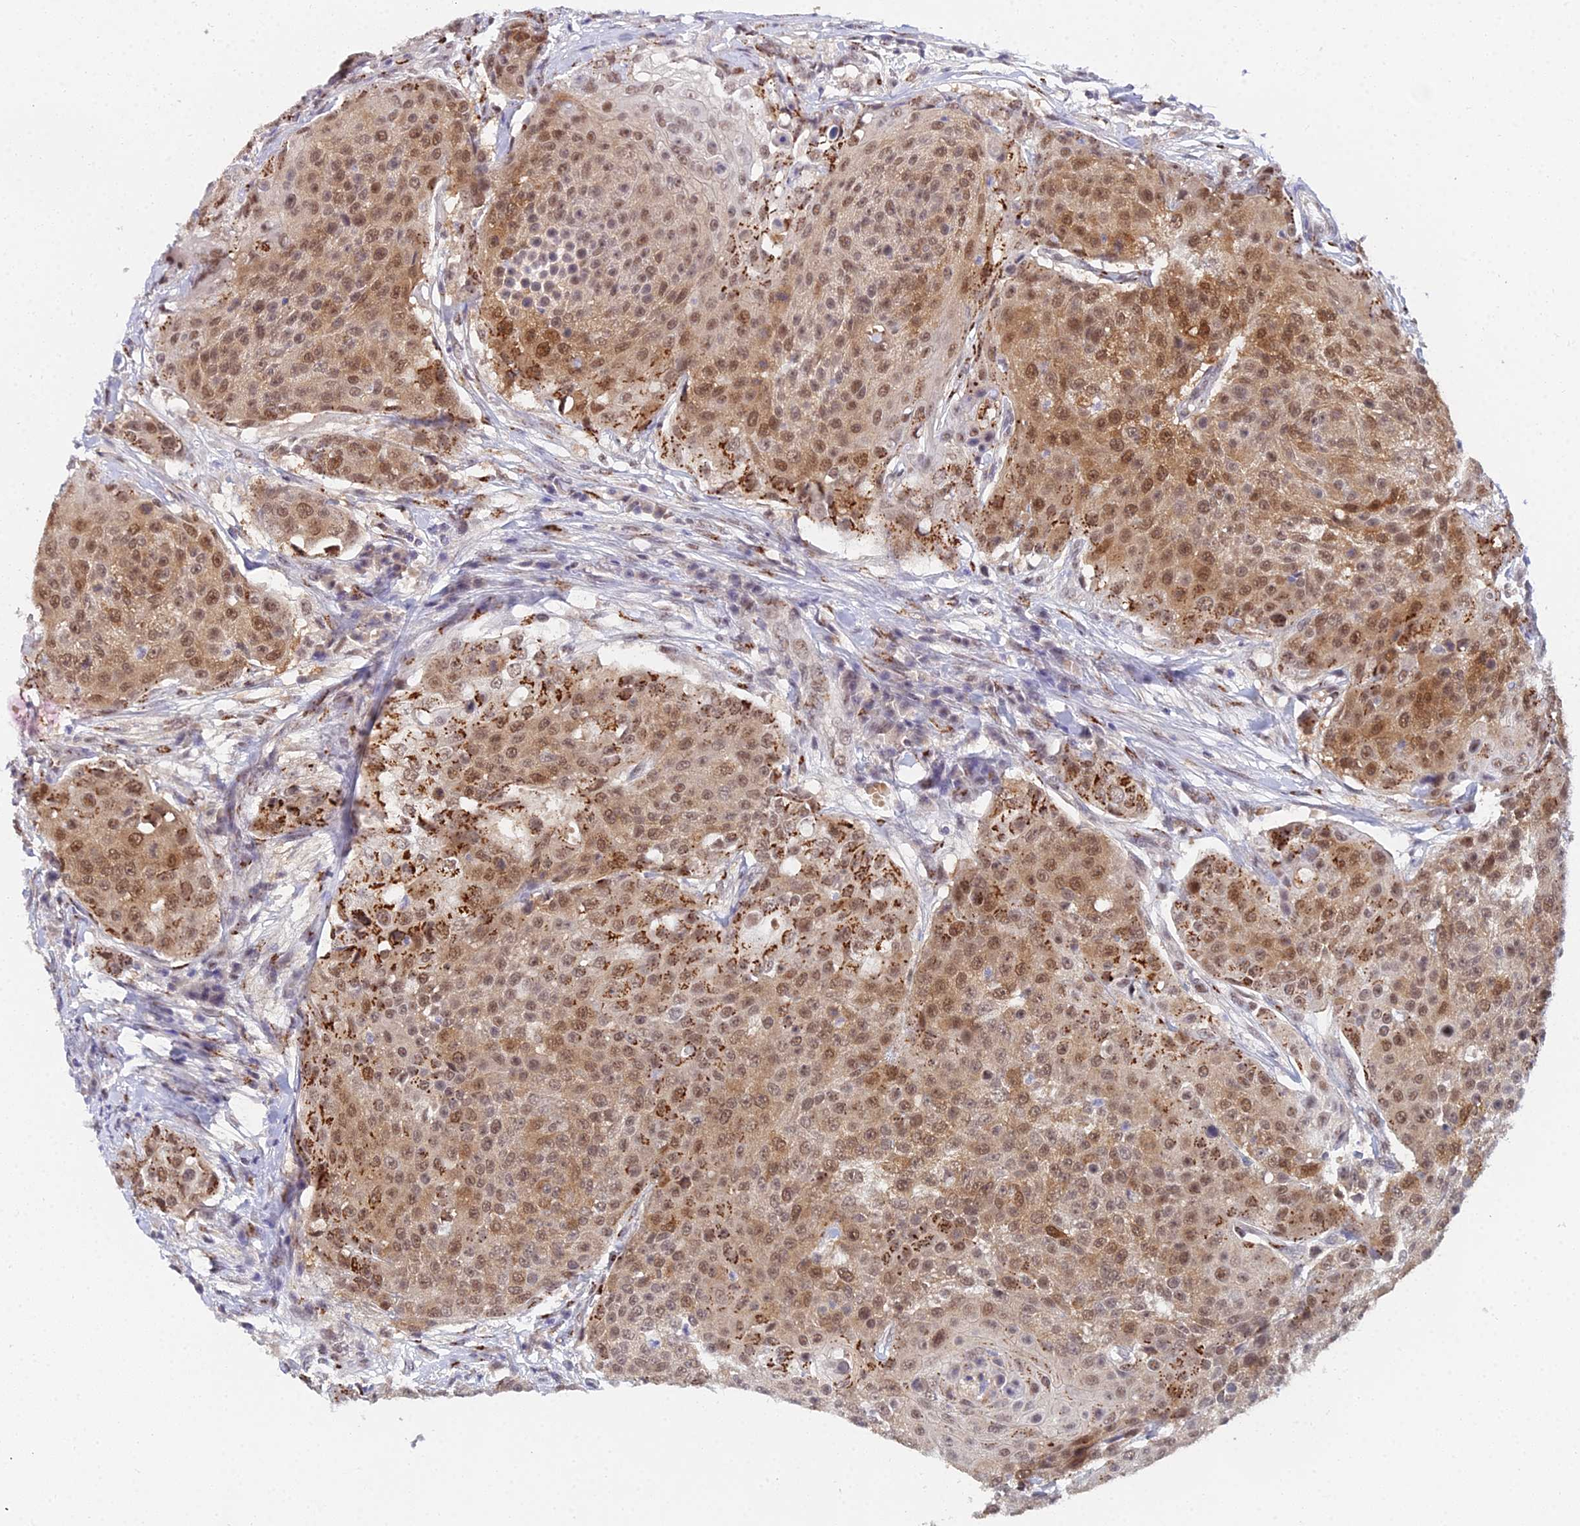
{"staining": {"intensity": "strong", "quantity": ">75%", "location": "cytoplasmic/membranous,nuclear"}, "tissue": "urothelial cancer", "cell_type": "Tumor cells", "image_type": "cancer", "snomed": [{"axis": "morphology", "description": "Urothelial carcinoma, High grade"}, {"axis": "topography", "description": "Urinary bladder"}], "caption": "Tumor cells display high levels of strong cytoplasmic/membranous and nuclear expression in approximately >75% of cells in human urothelial carcinoma (high-grade).", "gene": "THOC3", "patient": {"sex": "female", "age": 63}}